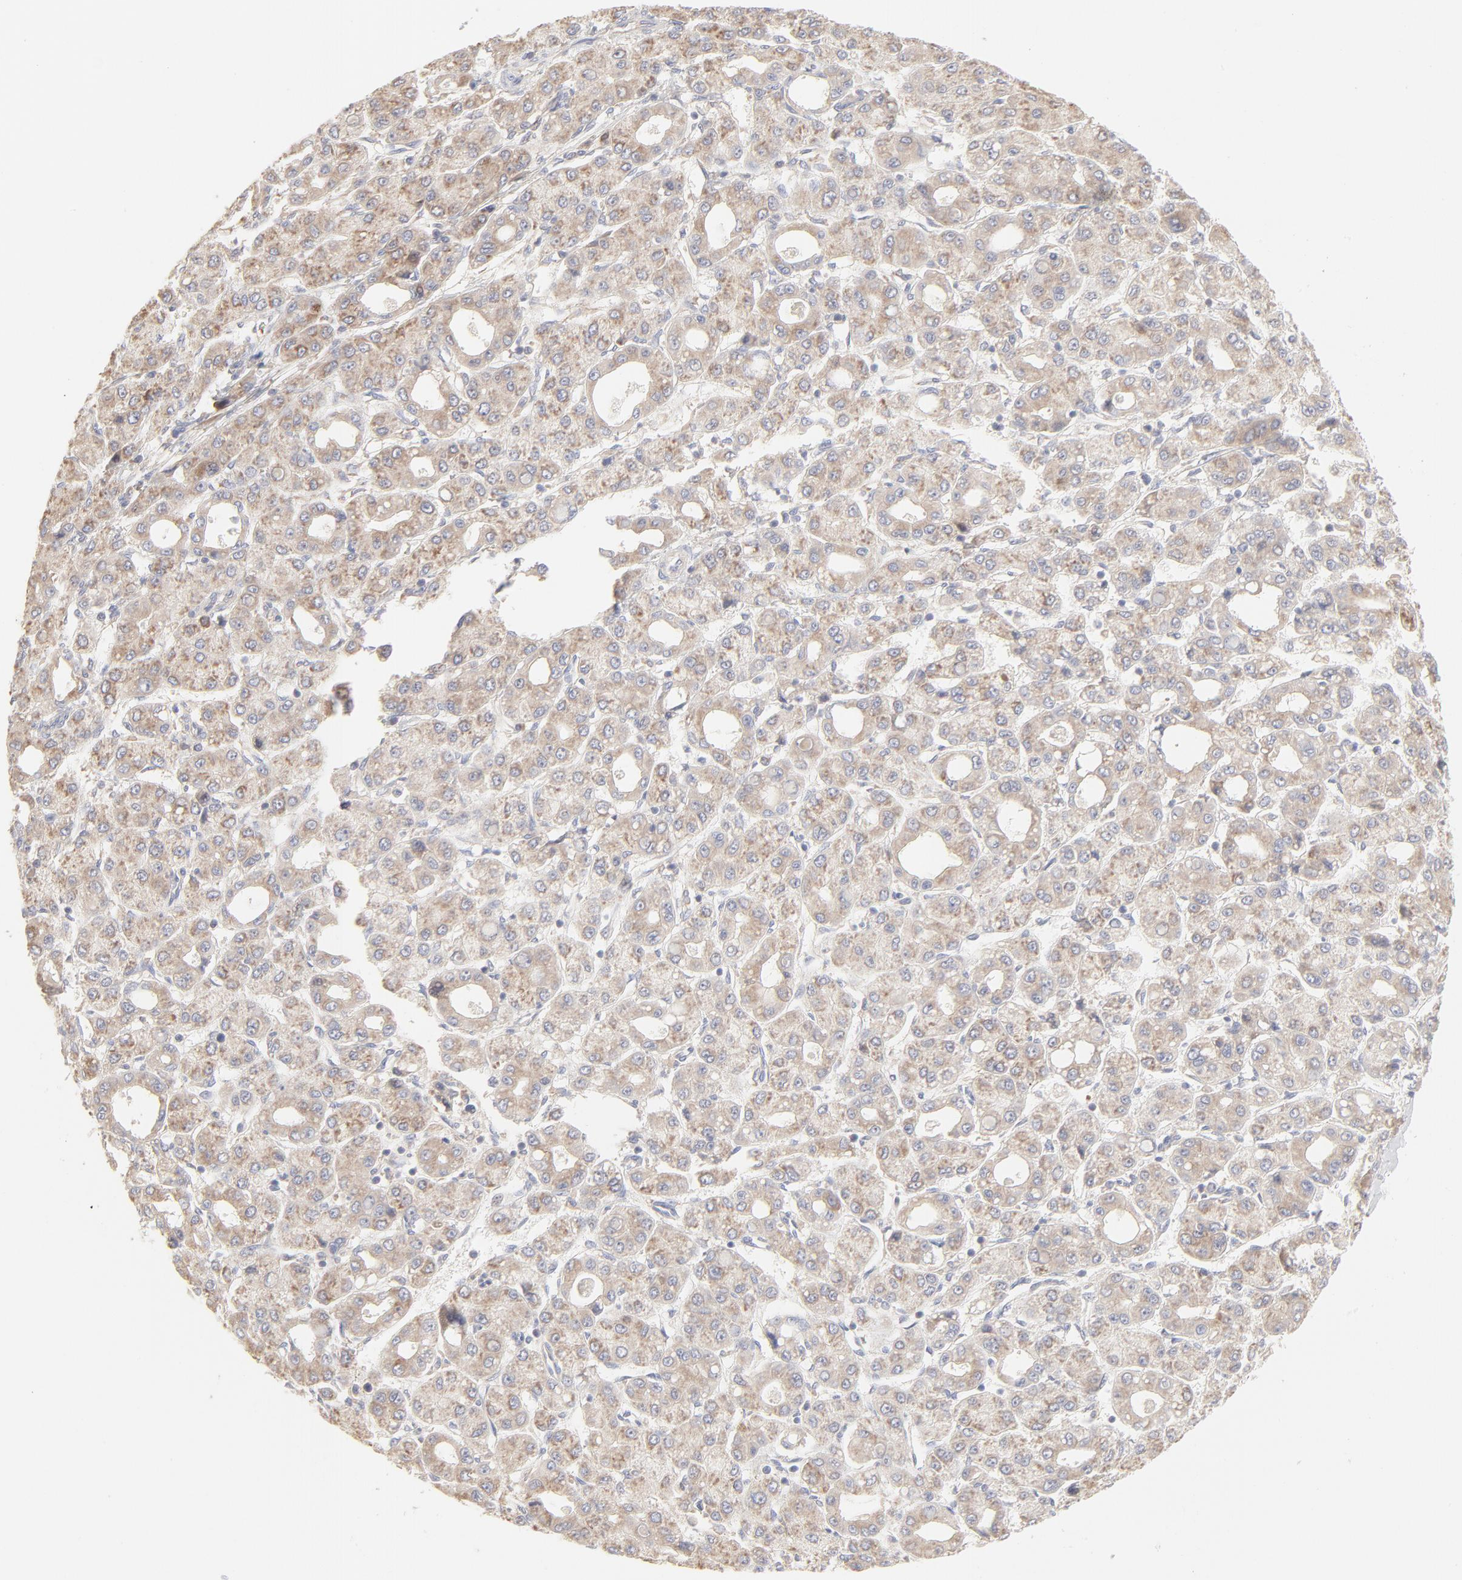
{"staining": {"intensity": "weak", "quantity": ">75%", "location": "cytoplasmic/membranous"}, "tissue": "liver cancer", "cell_type": "Tumor cells", "image_type": "cancer", "snomed": [{"axis": "morphology", "description": "Carcinoma, Hepatocellular, NOS"}, {"axis": "topography", "description": "Liver"}], "caption": "IHC of human liver cancer demonstrates low levels of weak cytoplasmic/membranous staining in approximately >75% of tumor cells.", "gene": "RPS21", "patient": {"sex": "male", "age": 69}}